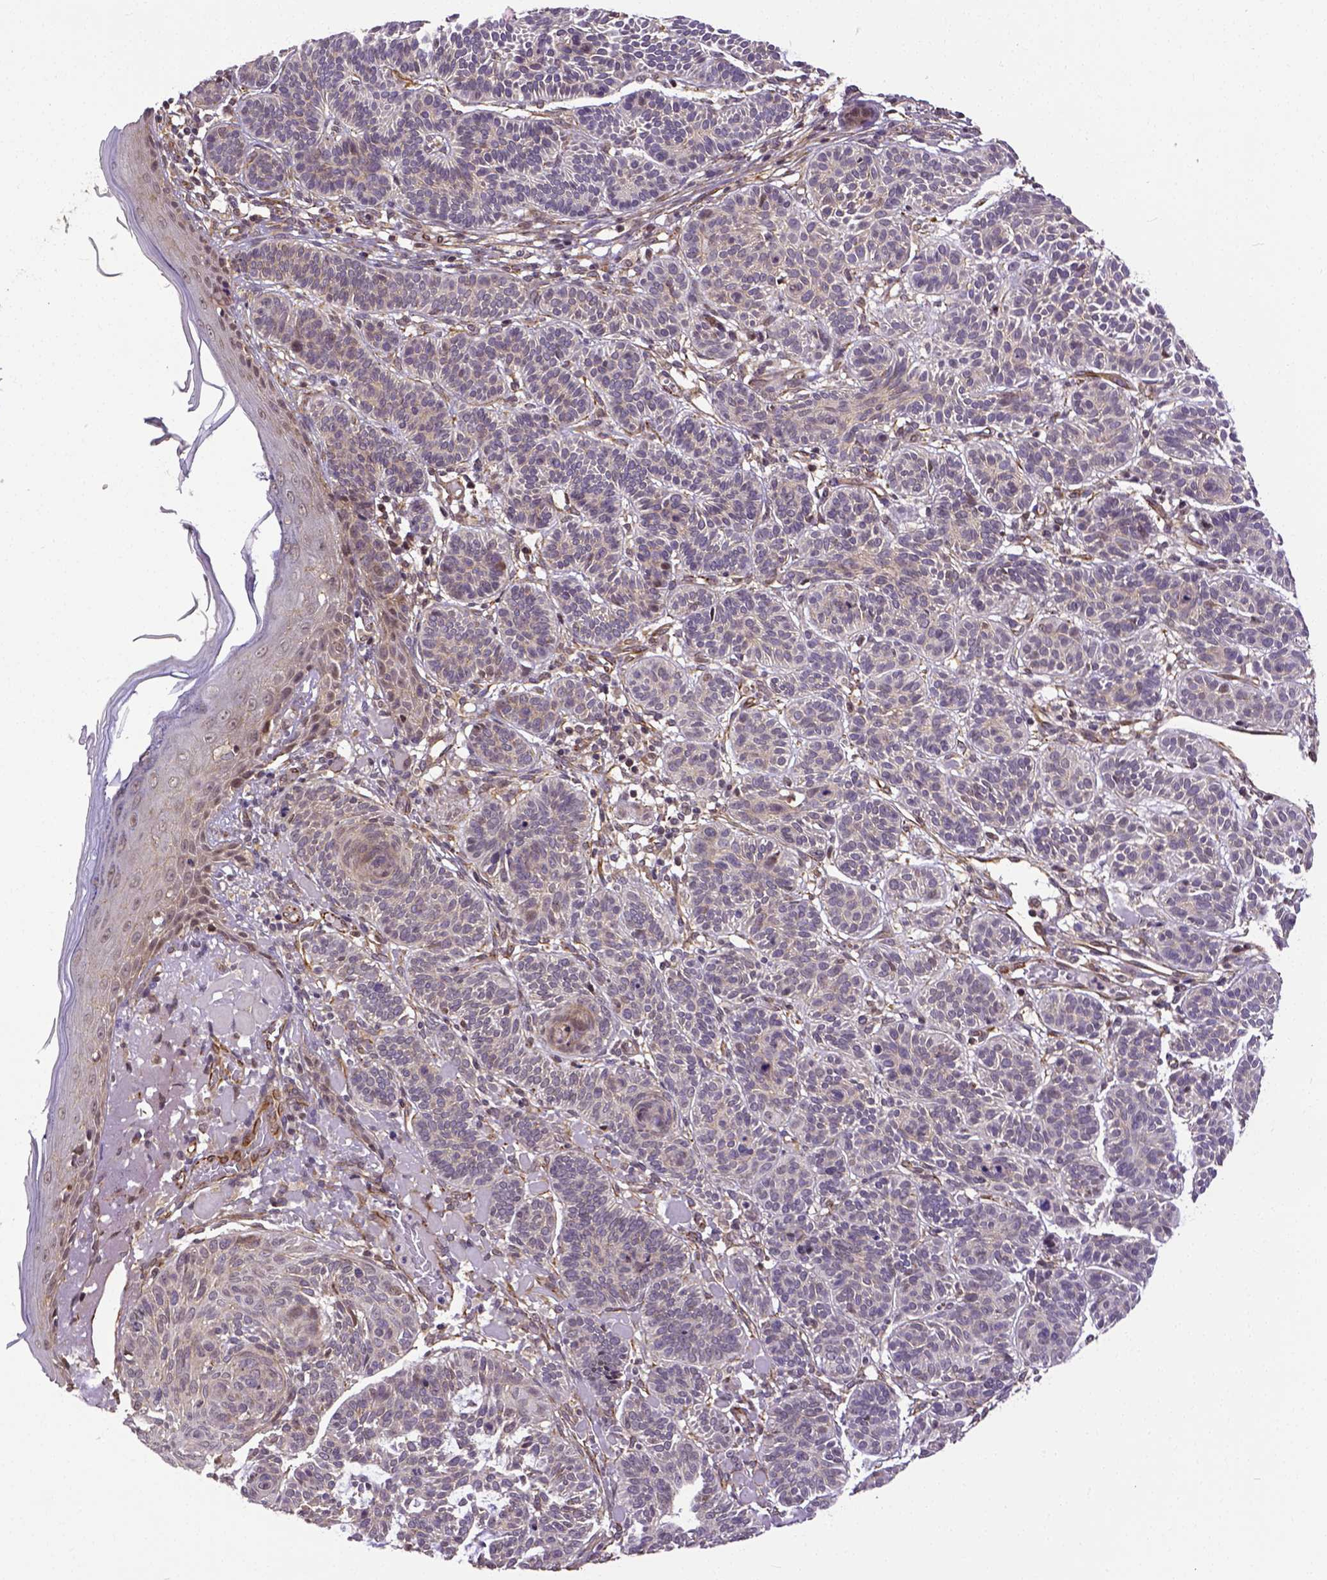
{"staining": {"intensity": "weak", "quantity": ">75%", "location": "cytoplasmic/membranous"}, "tissue": "skin cancer", "cell_type": "Tumor cells", "image_type": "cancer", "snomed": [{"axis": "morphology", "description": "Basal cell carcinoma"}, {"axis": "topography", "description": "Skin"}], "caption": "This is an image of immunohistochemistry (IHC) staining of basal cell carcinoma (skin), which shows weak positivity in the cytoplasmic/membranous of tumor cells.", "gene": "DICER1", "patient": {"sex": "male", "age": 85}}